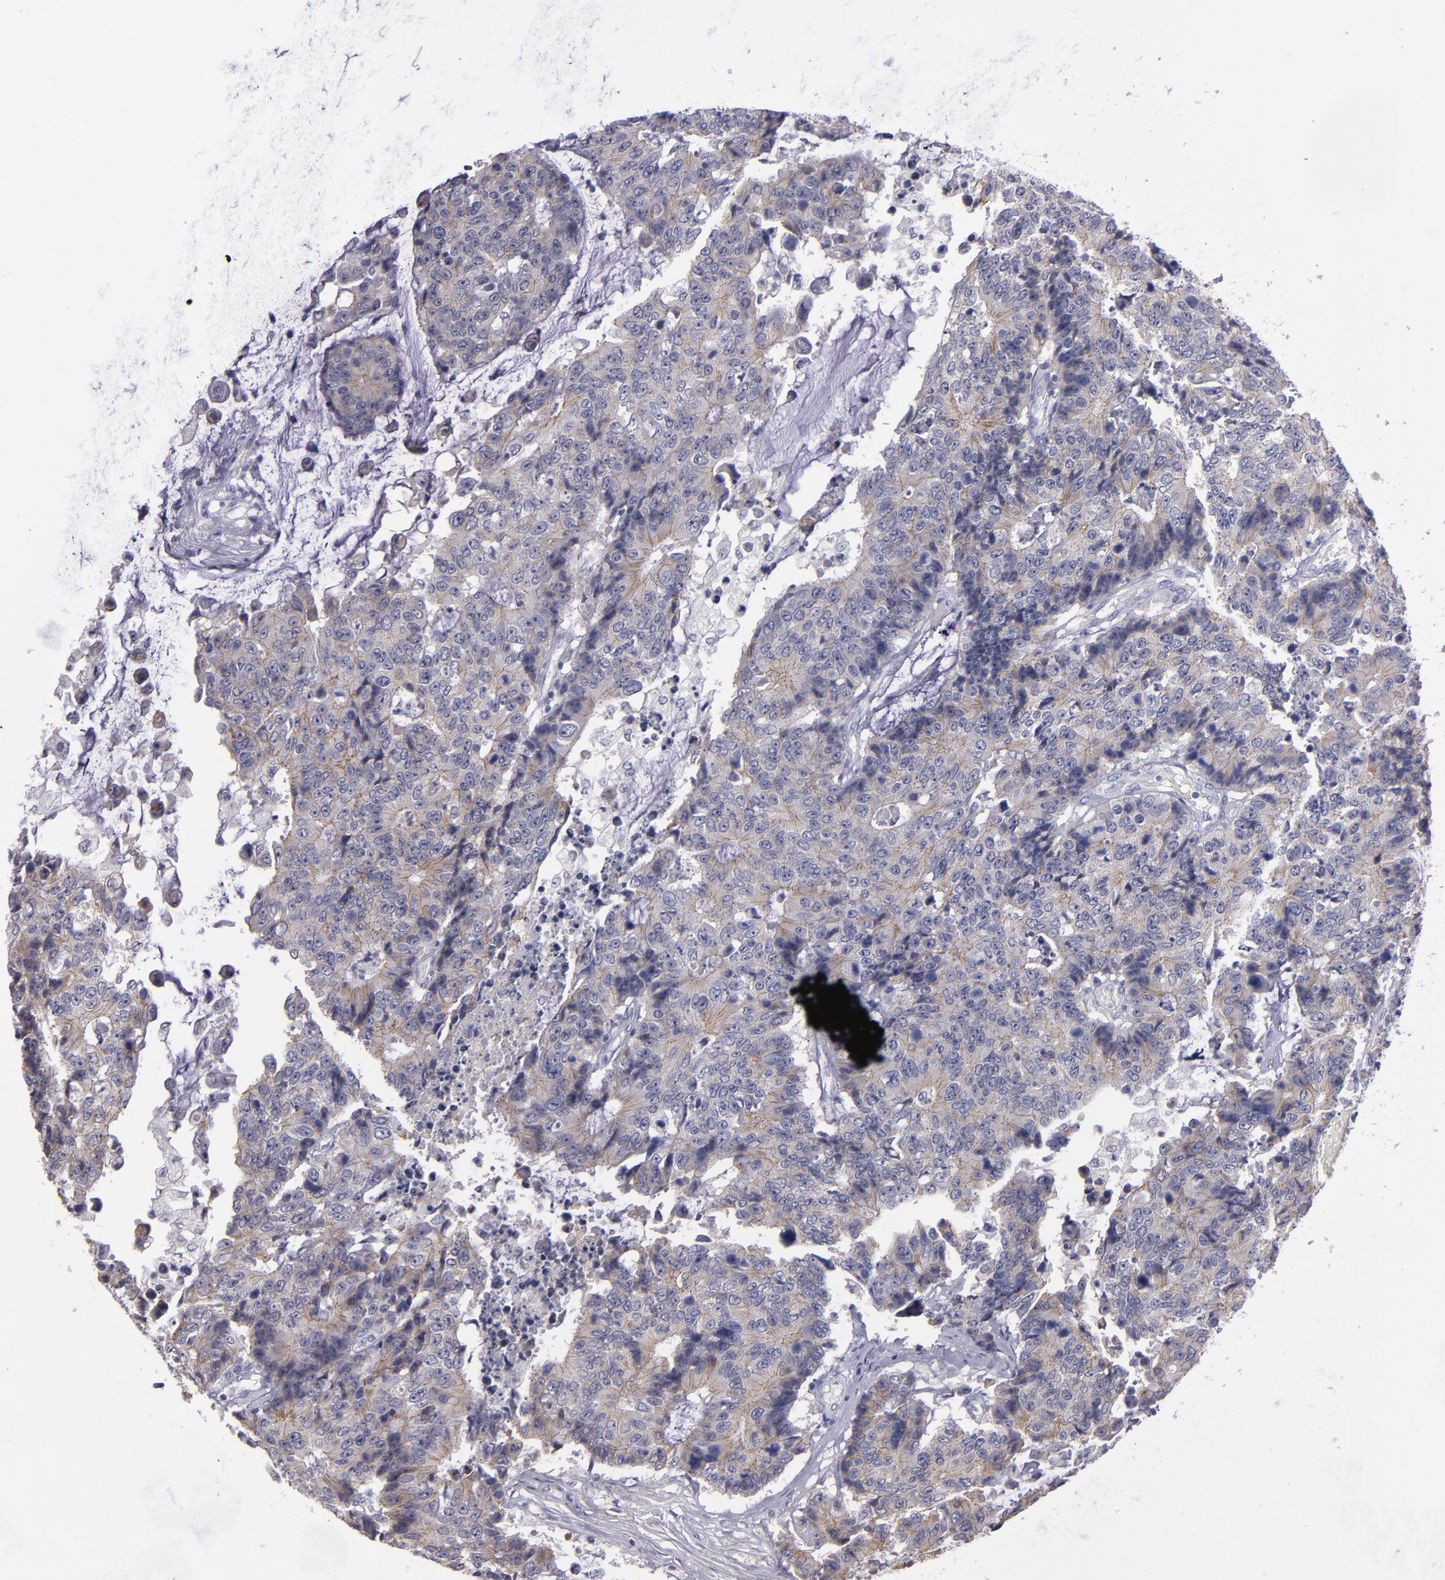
{"staining": {"intensity": "weak", "quantity": ">75%", "location": "cytoplasmic/membranous"}, "tissue": "colorectal cancer", "cell_type": "Tumor cells", "image_type": "cancer", "snomed": [{"axis": "morphology", "description": "Adenocarcinoma, NOS"}, {"axis": "topography", "description": "Colon"}], "caption": "Immunohistochemistry image of neoplastic tissue: colorectal cancer stained using immunohistochemistry displays low levels of weak protein expression localized specifically in the cytoplasmic/membranous of tumor cells, appearing as a cytoplasmic/membranous brown color.", "gene": "CDH3", "patient": {"sex": "female", "age": 86}}